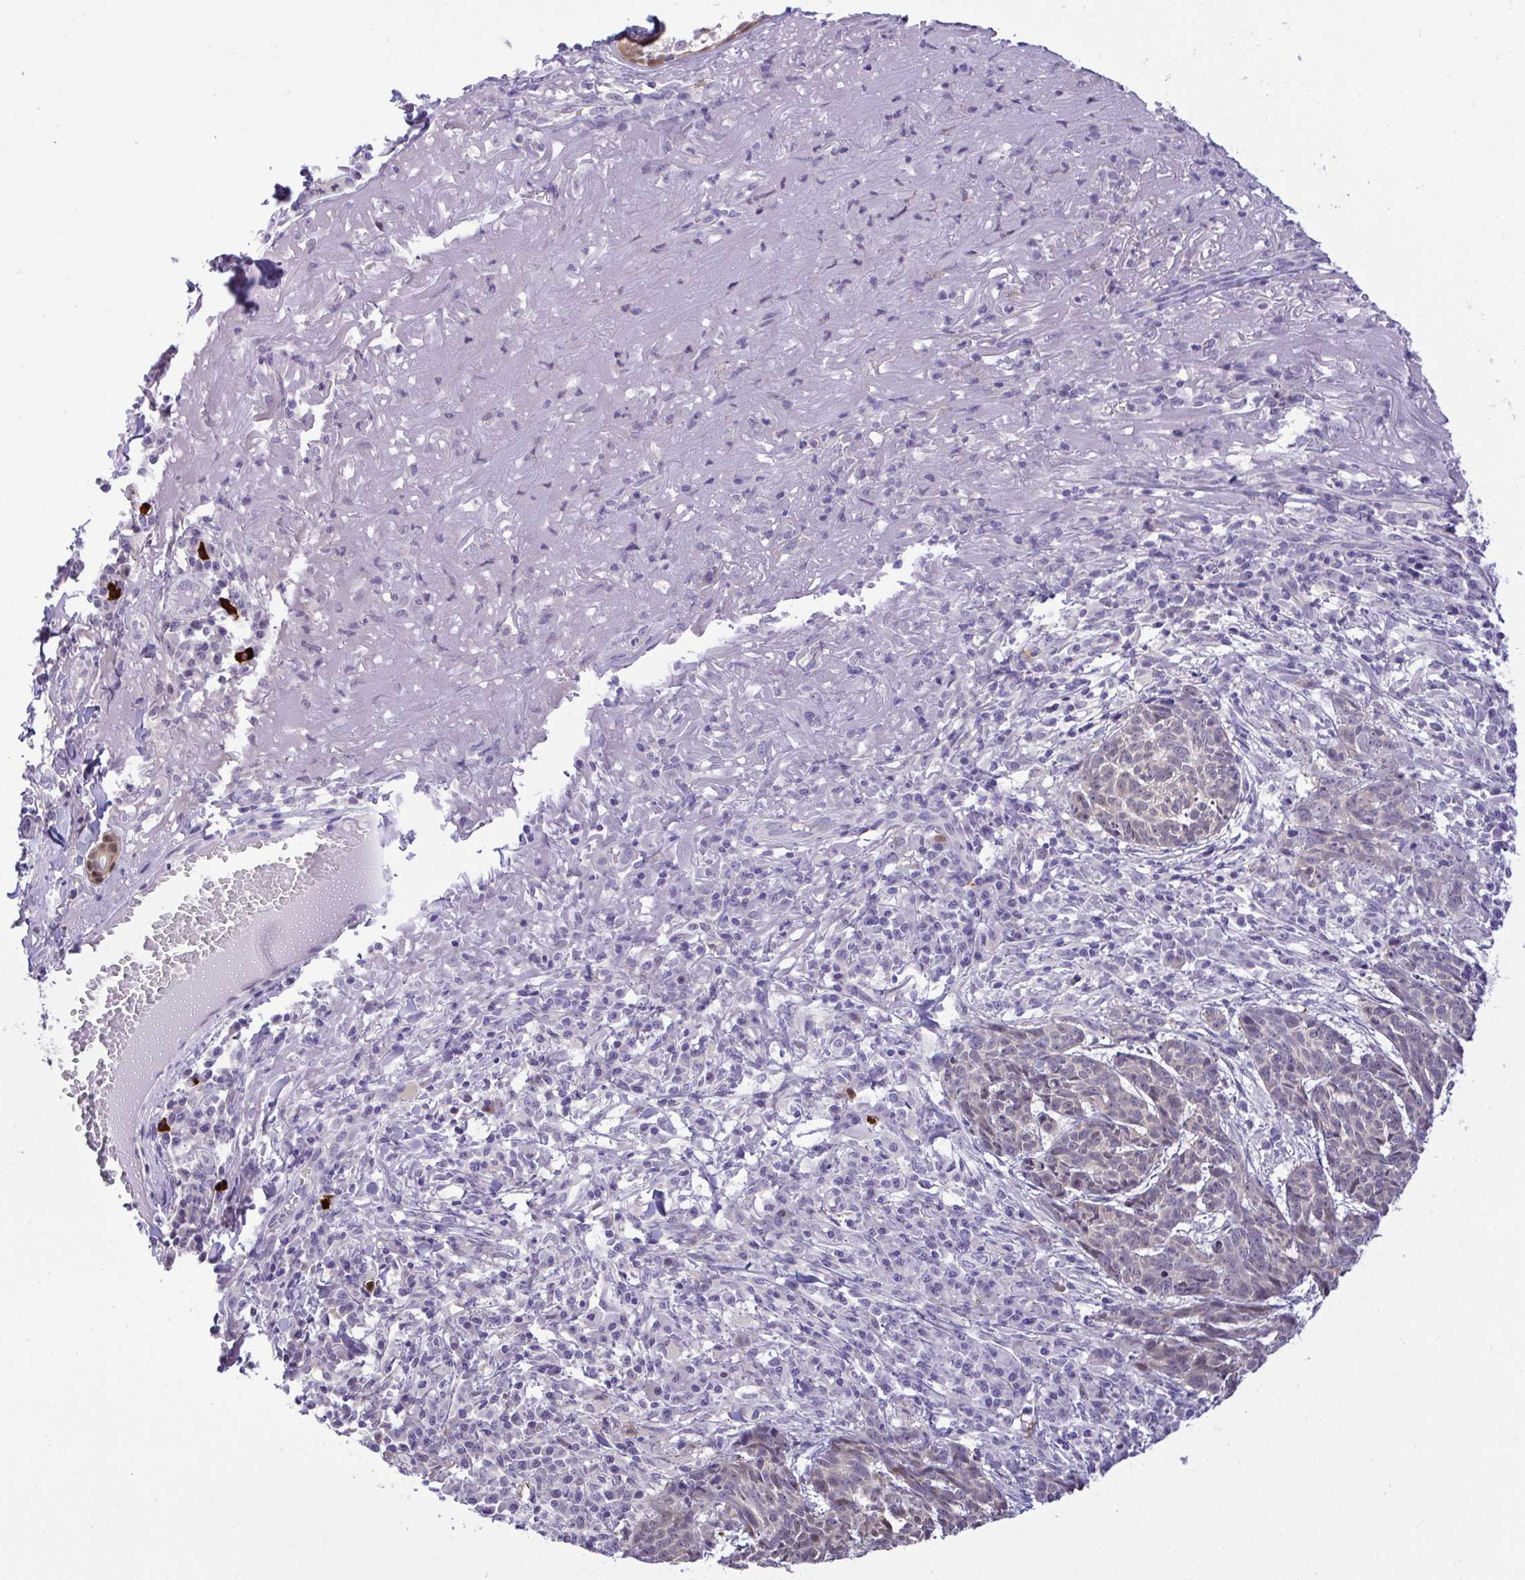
{"staining": {"intensity": "negative", "quantity": "none", "location": "none"}, "tissue": "skin cancer", "cell_type": "Tumor cells", "image_type": "cancer", "snomed": [{"axis": "morphology", "description": "Basal cell carcinoma"}, {"axis": "topography", "description": "Skin"}], "caption": "A histopathology image of human skin cancer (basal cell carcinoma) is negative for staining in tumor cells.", "gene": "ZNF485", "patient": {"sex": "female", "age": 93}}